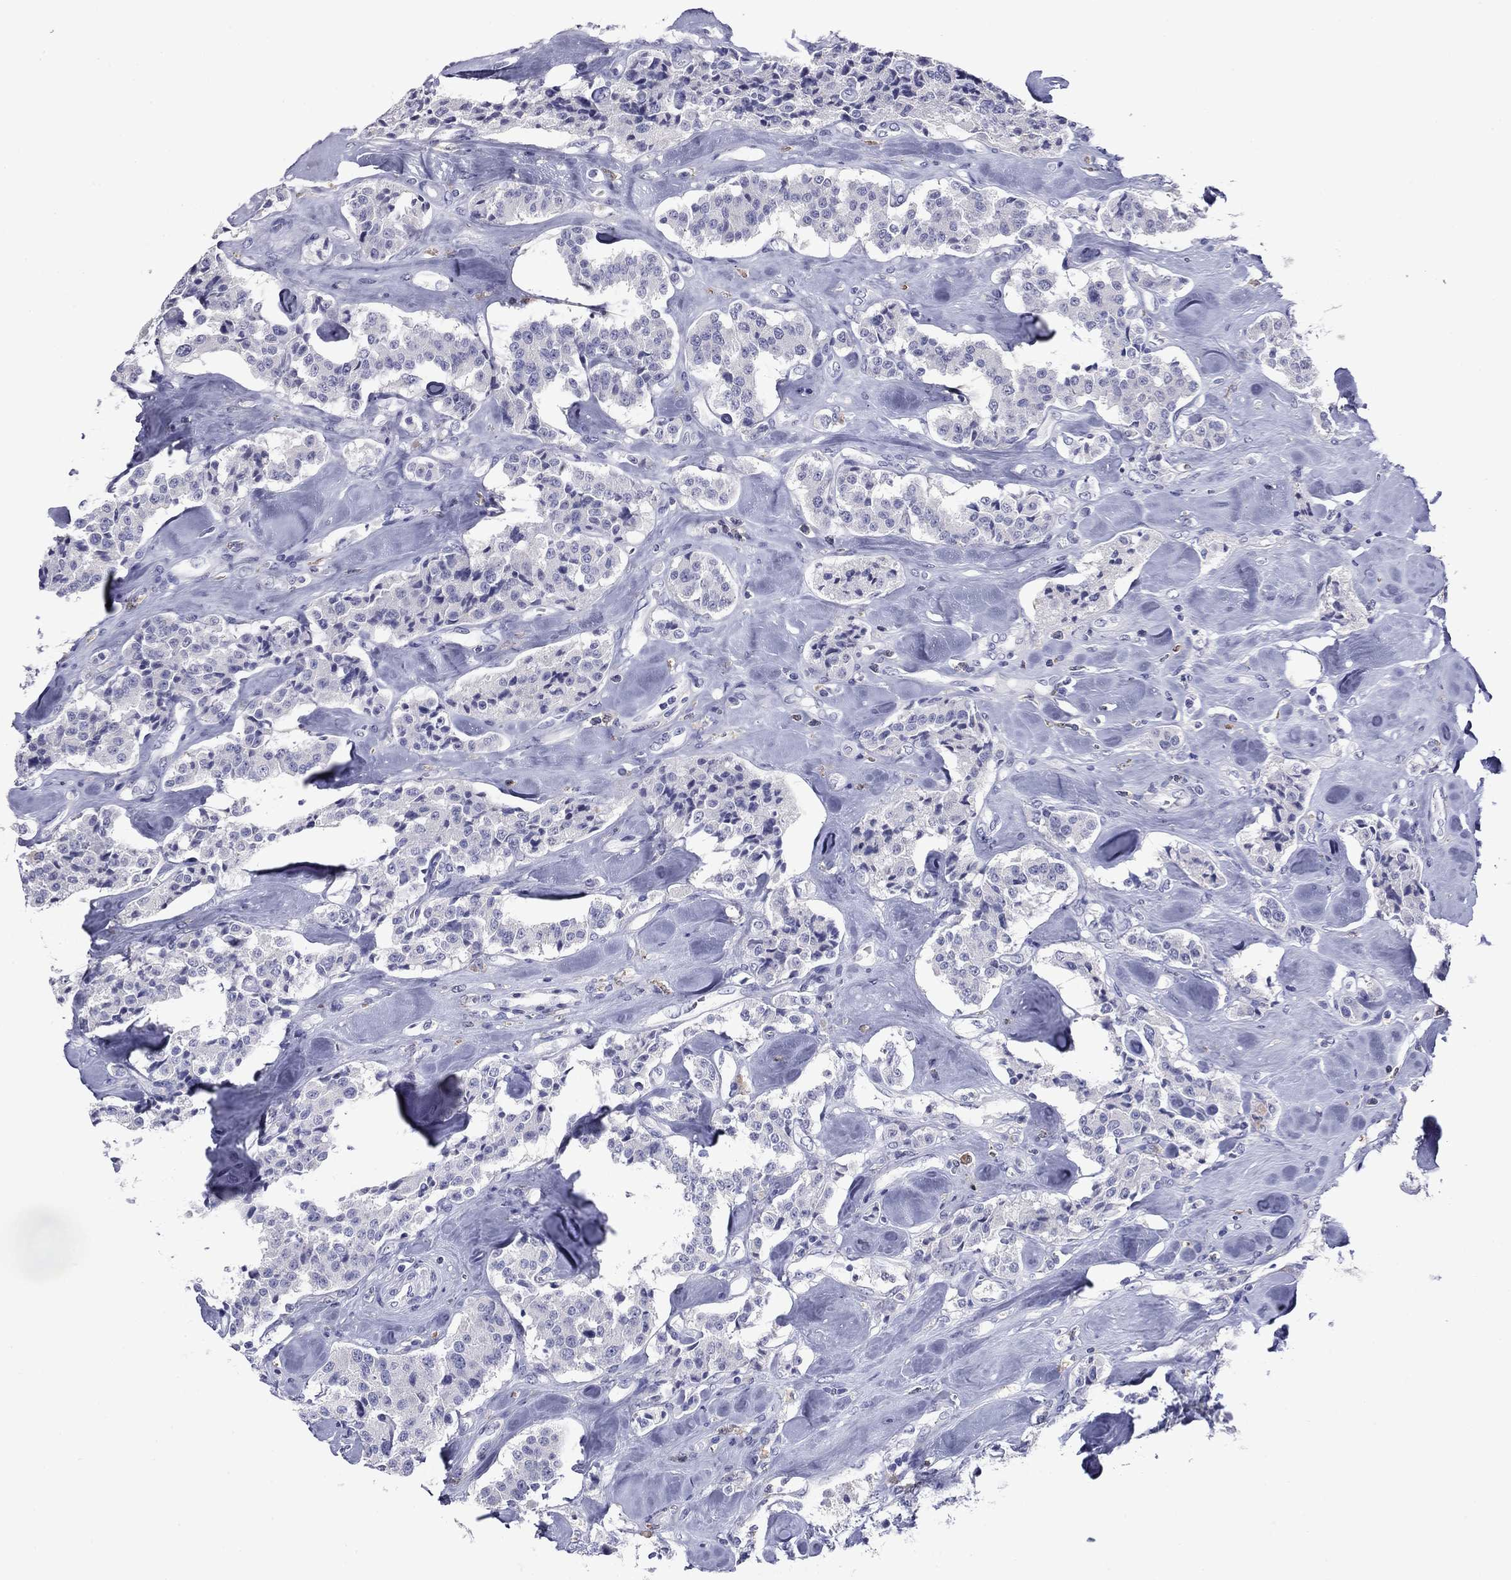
{"staining": {"intensity": "negative", "quantity": "none", "location": "none"}, "tissue": "carcinoid", "cell_type": "Tumor cells", "image_type": "cancer", "snomed": [{"axis": "morphology", "description": "Carcinoid, malignant, NOS"}, {"axis": "topography", "description": "Pancreas"}], "caption": "IHC of carcinoid displays no staining in tumor cells. The staining is performed using DAB (3,3'-diaminobenzidine) brown chromogen with nuclei counter-stained in using hematoxylin.", "gene": "CFAP119", "patient": {"sex": "male", "age": 41}}